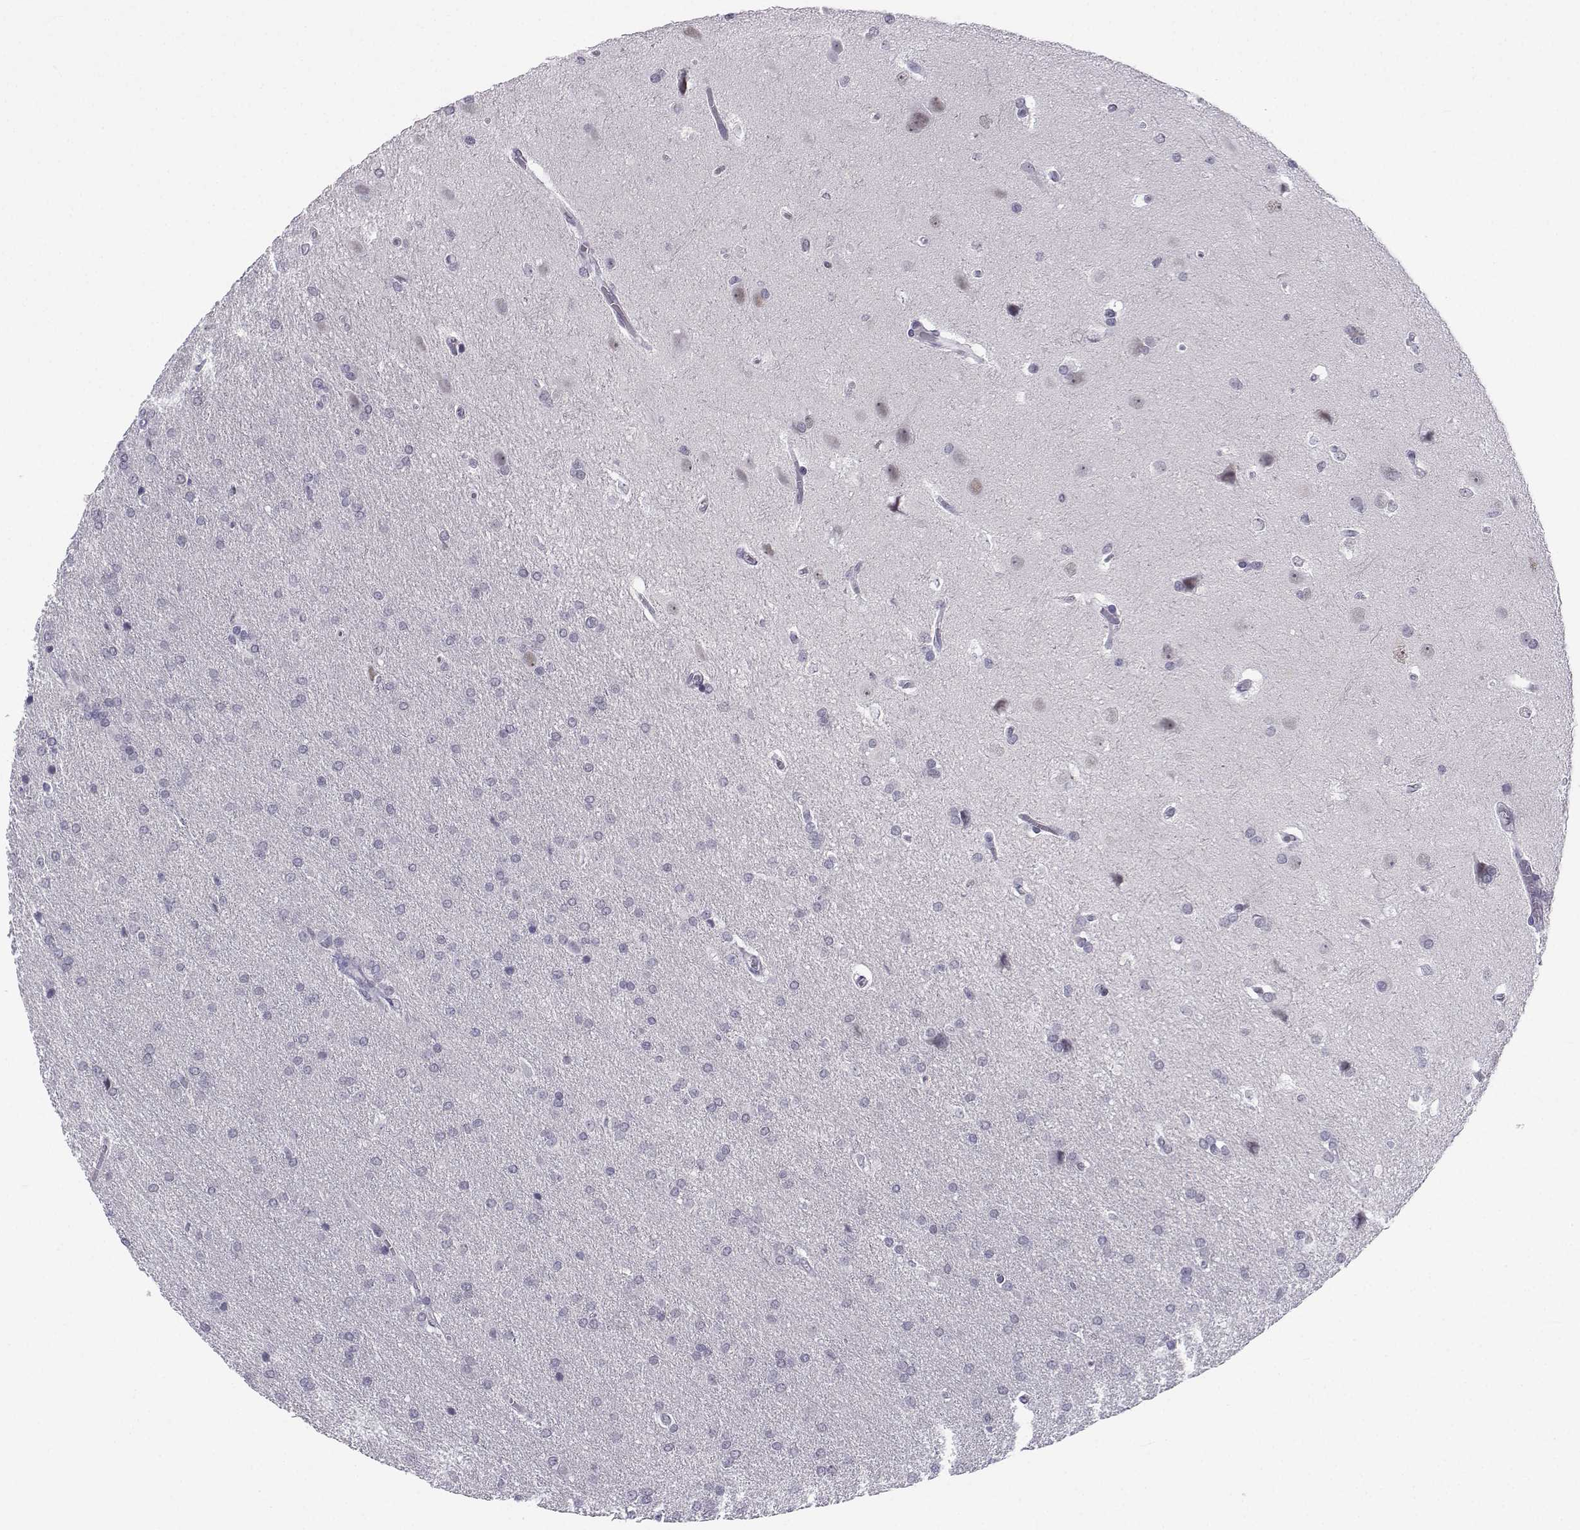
{"staining": {"intensity": "negative", "quantity": "none", "location": "none"}, "tissue": "glioma", "cell_type": "Tumor cells", "image_type": "cancer", "snomed": [{"axis": "morphology", "description": "Glioma, malignant, Low grade"}, {"axis": "topography", "description": "Brain"}], "caption": "IHC image of glioma stained for a protein (brown), which displays no positivity in tumor cells. (DAB immunohistochemistry (IHC) visualized using brightfield microscopy, high magnification).", "gene": "MED26", "patient": {"sex": "female", "age": 32}}